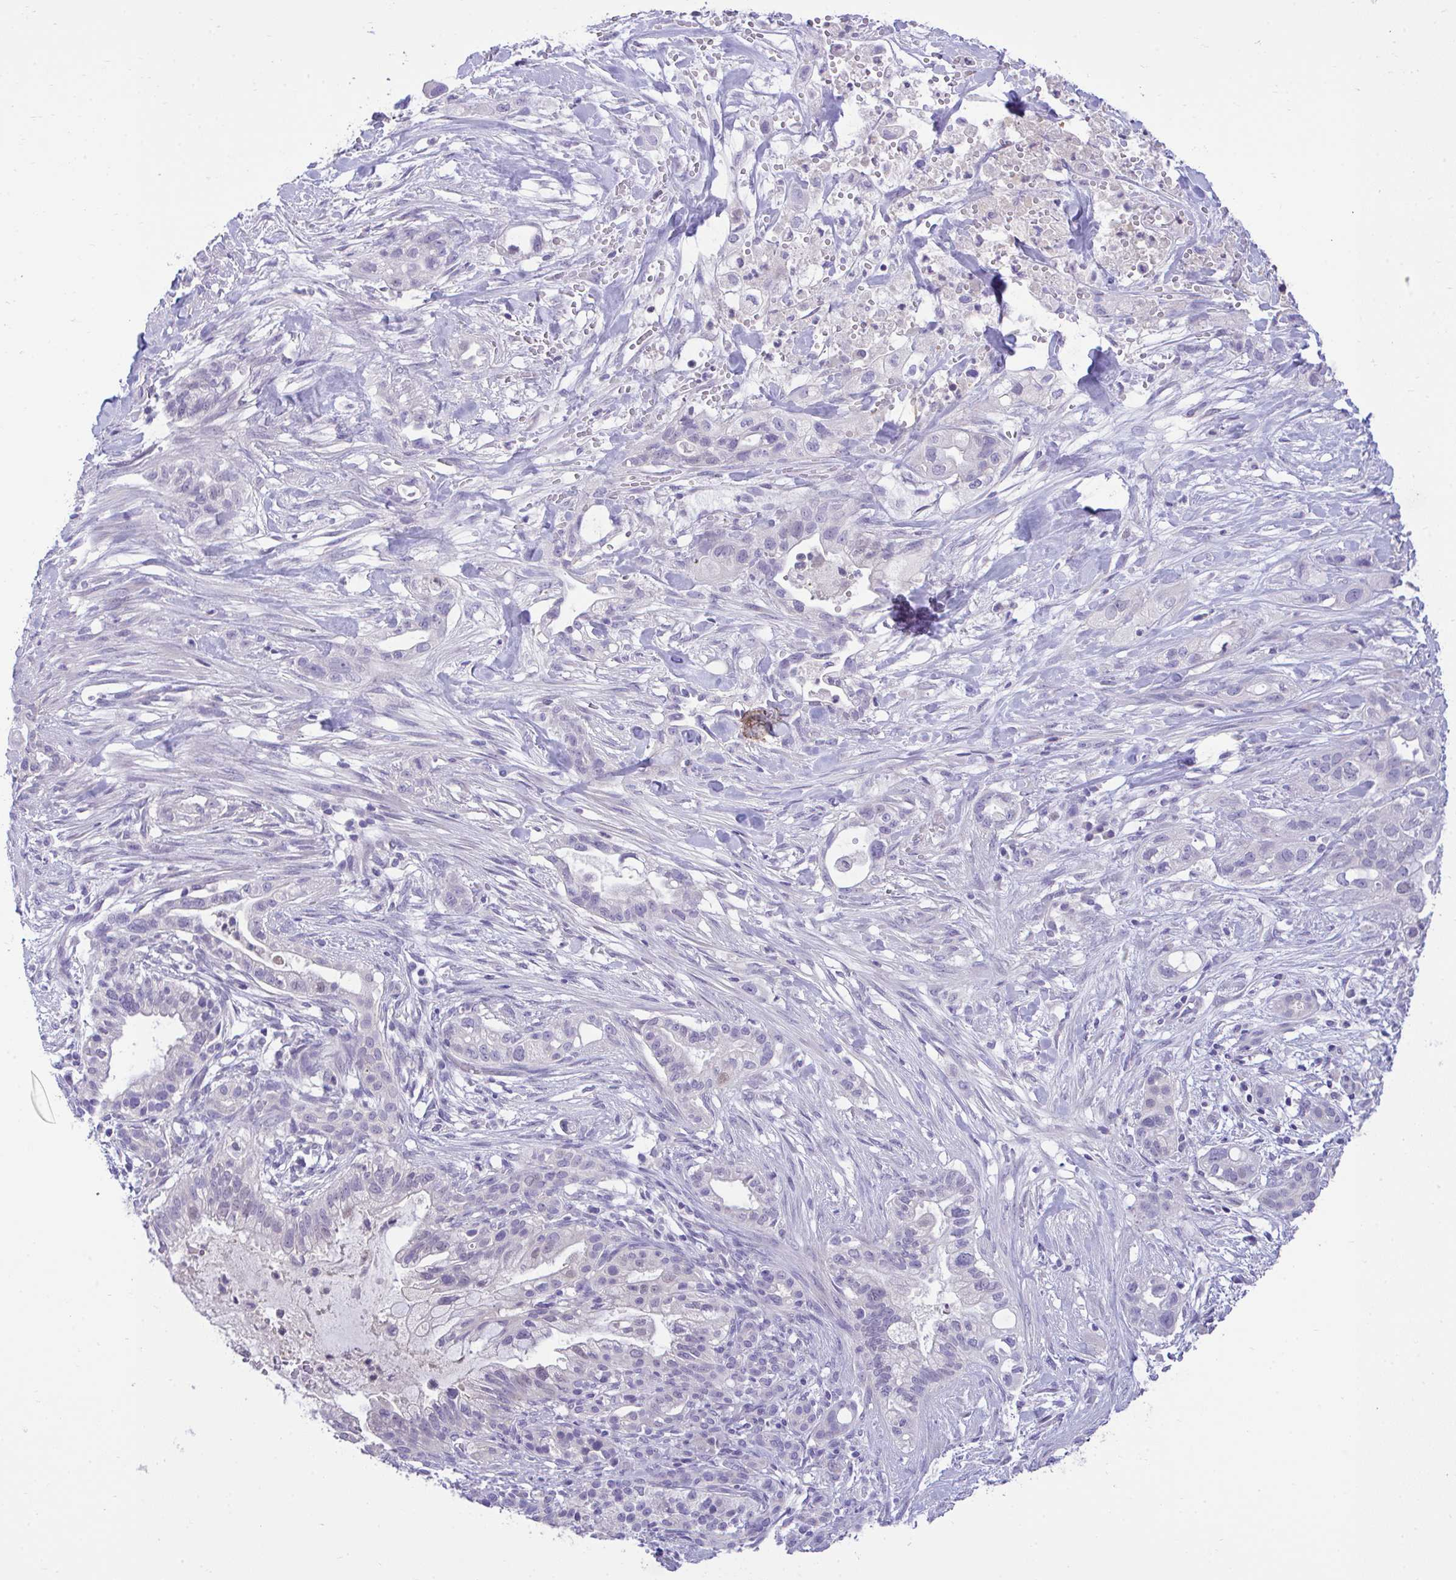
{"staining": {"intensity": "negative", "quantity": "none", "location": "none"}, "tissue": "pancreatic cancer", "cell_type": "Tumor cells", "image_type": "cancer", "snomed": [{"axis": "morphology", "description": "Adenocarcinoma, NOS"}, {"axis": "topography", "description": "Pancreas"}], "caption": "Protein analysis of pancreatic cancer reveals no significant positivity in tumor cells.", "gene": "TMCO5A", "patient": {"sex": "male", "age": 44}}